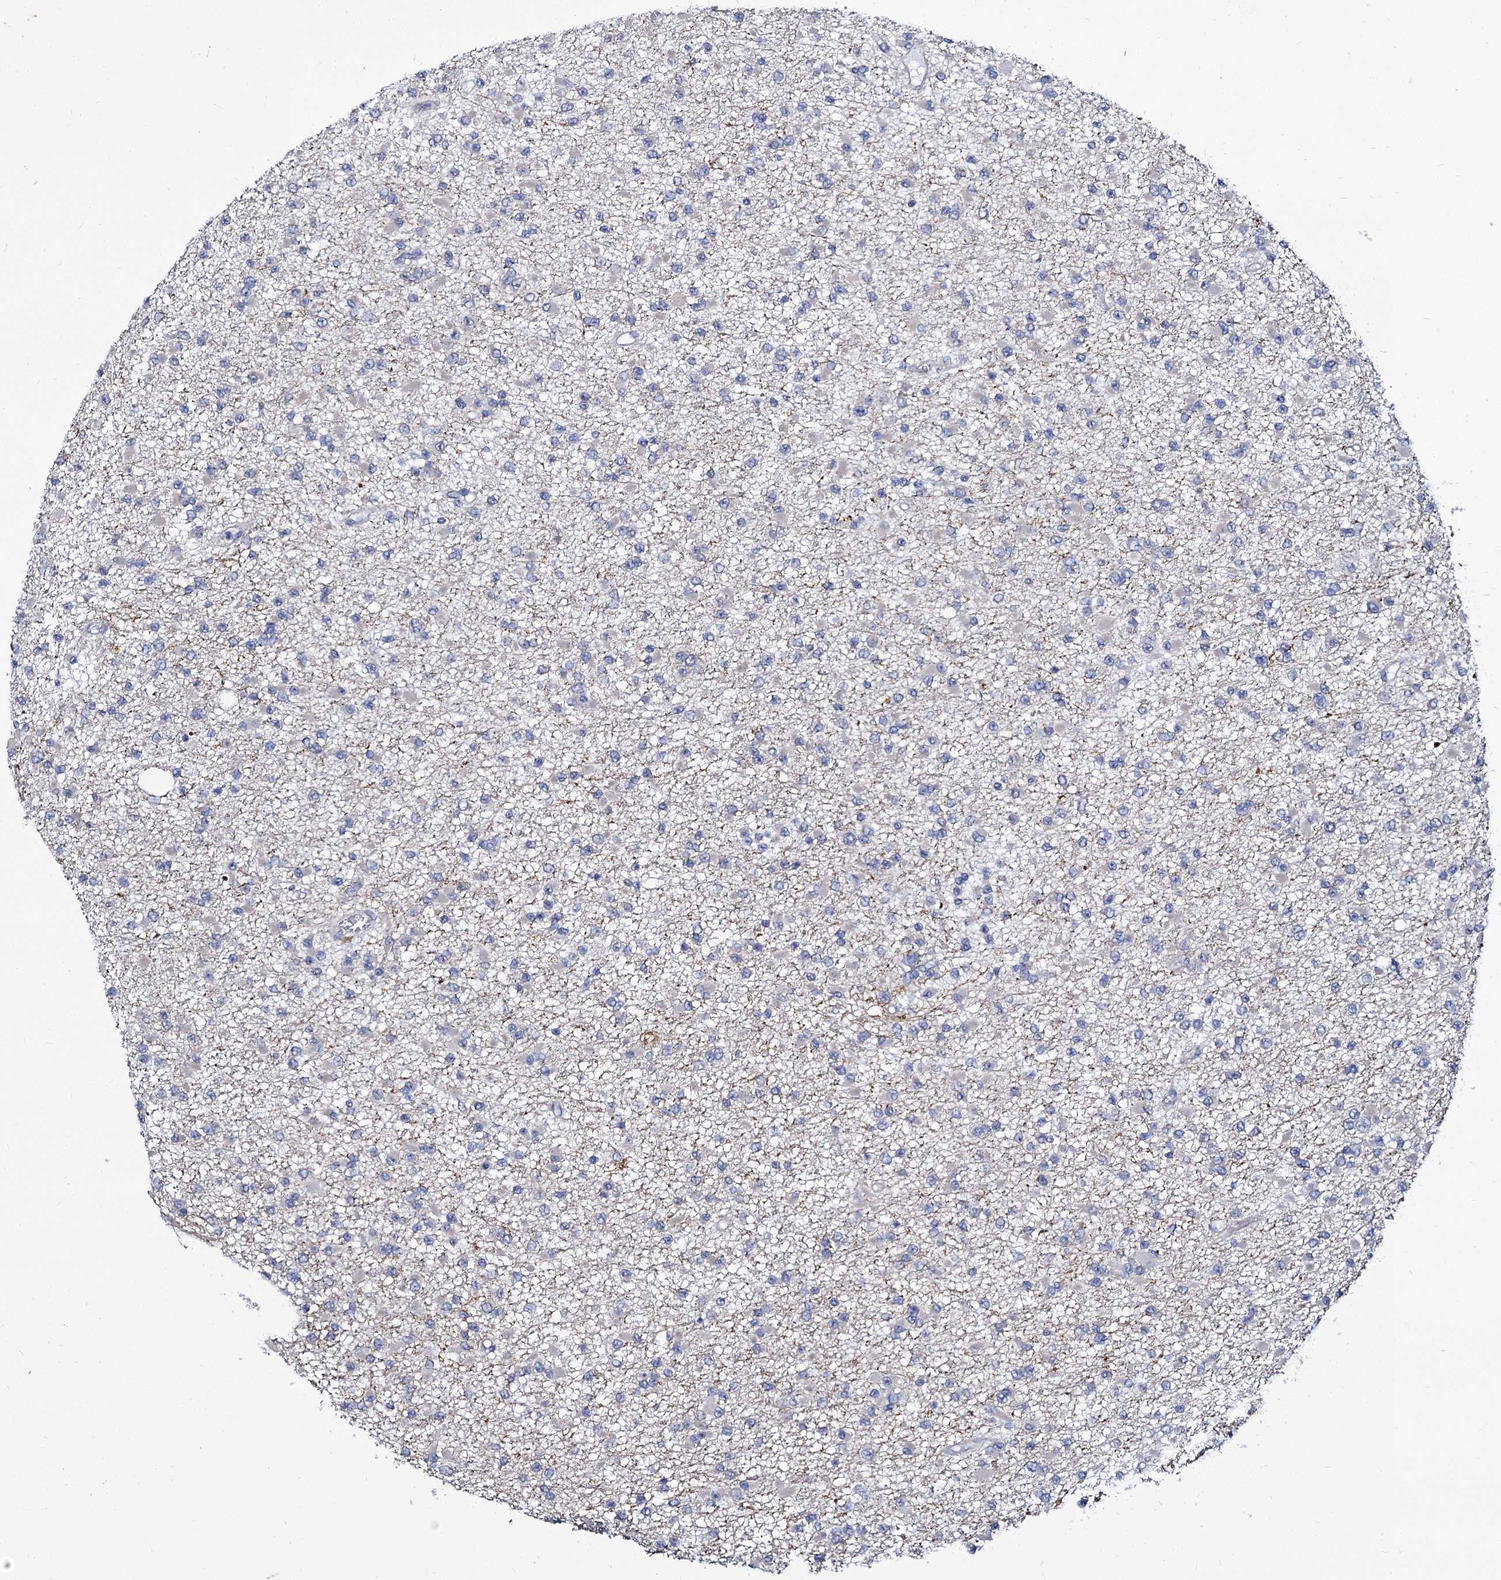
{"staining": {"intensity": "negative", "quantity": "none", "location": "none"}, "tissue": "glioma", "cell_type": "Tumor cells", "image_type": "cancer", "snomed": [{"axis": "morphology", "description": "Glioma, malignant, Low grade"}, {"axis": "topography", "description": "Brain"}], "caption": "Glioma was stained to show a protein in brown. There is no significant positivity in tumor cells.", "gene": "PANX2", "patient": {"sex": "female", "age": 22}}